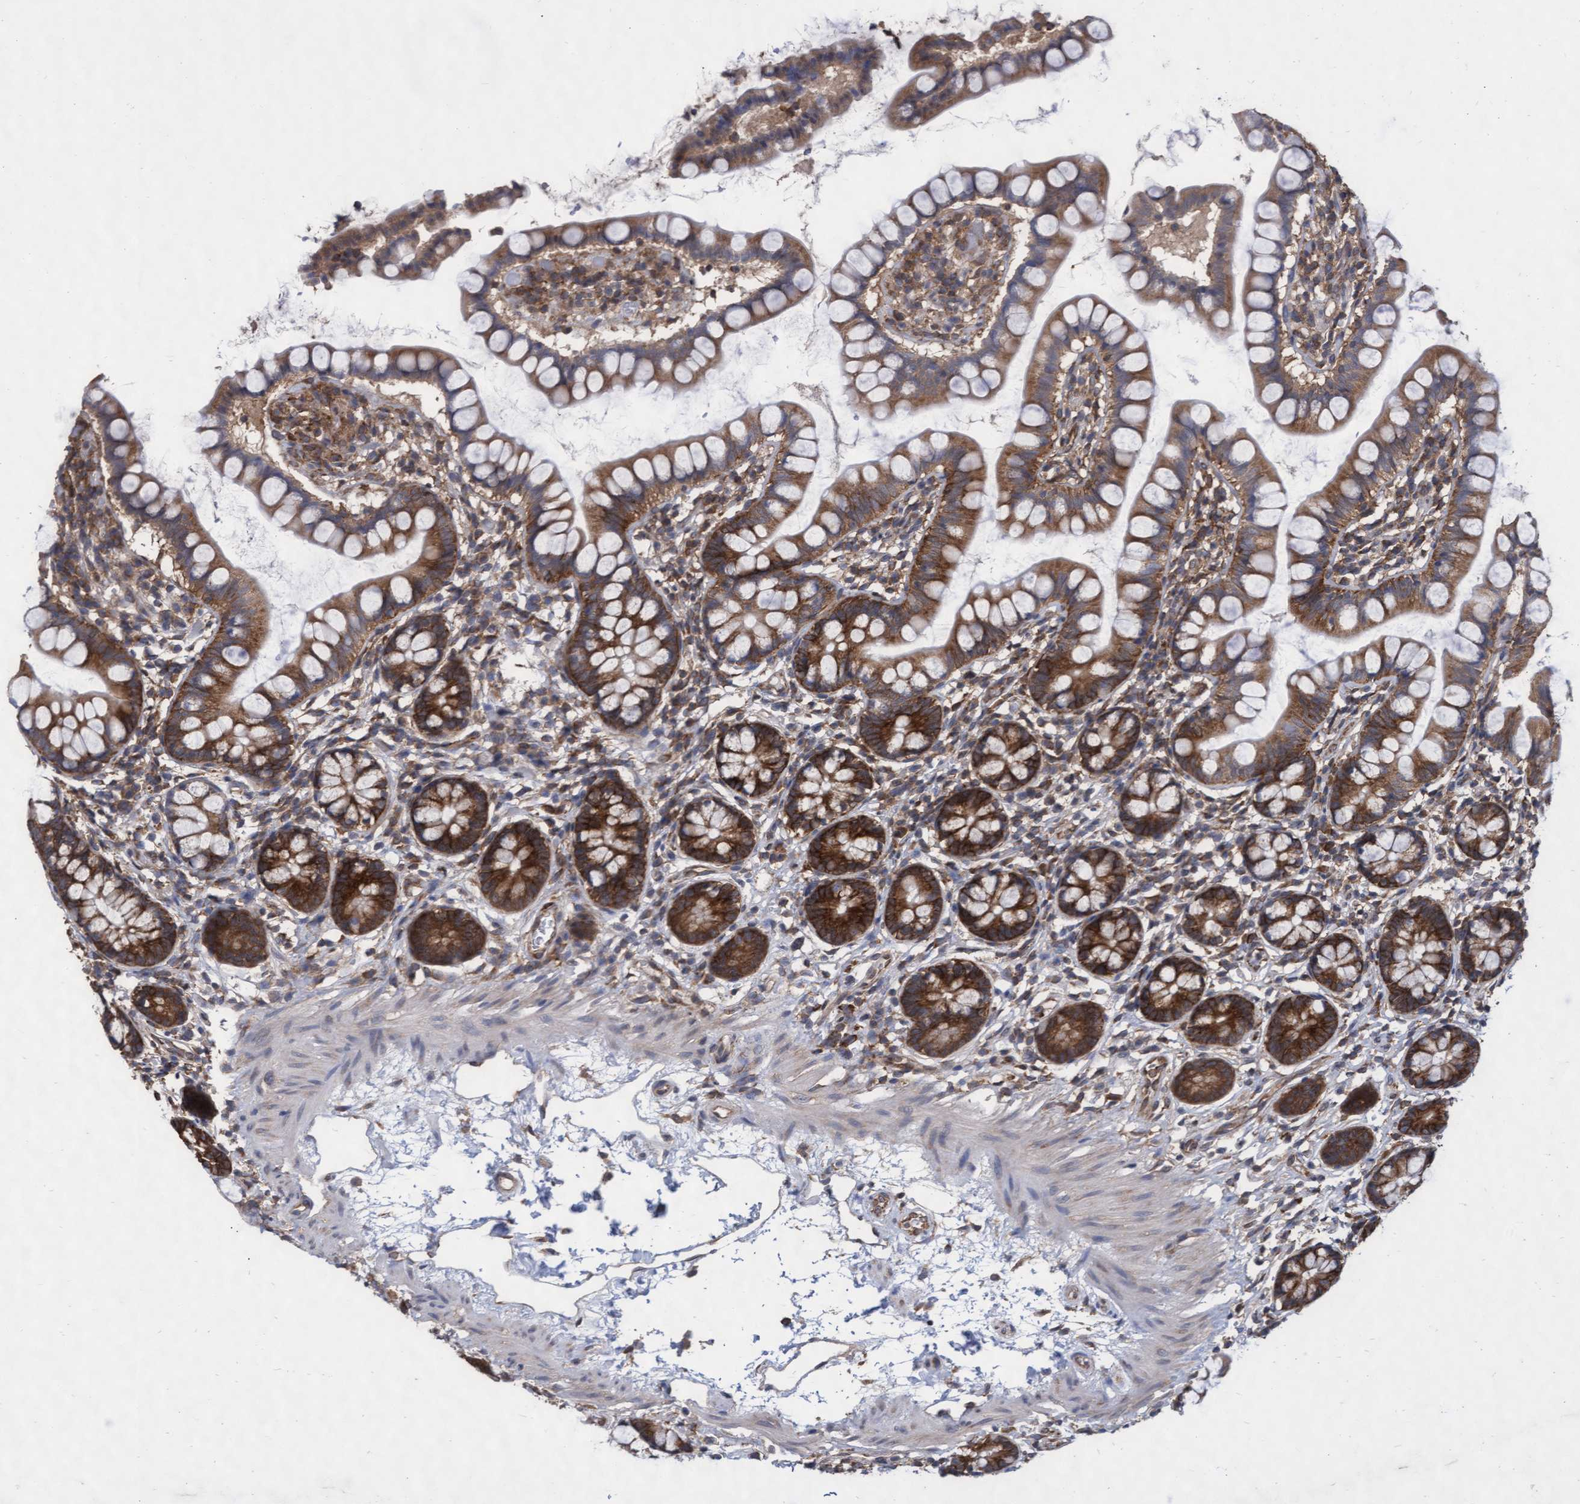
{"staining": {"intensity": "strong", "quantity": ">75%", "location": "cytoplasmic/membranous"}, "tissue": "small intestine", "cell_type": "Glandular cells", "image_type": "normal", "snomed": [{"axis": "morphology", "description": "Normal tissue, NOS"}, {"axis": "topography", "description": "Small intestine"}], "caption": "Protein staining of unremarkable small intestine demonstrates strong cytoplasmic/membranous staining in about >75% of glandular cells. (DAB (3,3'-diaminobenzidine) IHC, brown staining for protein, blue staining for nuclei).", "gene": "ABCF2", "patient": {"sex": "female", "age": 84}}